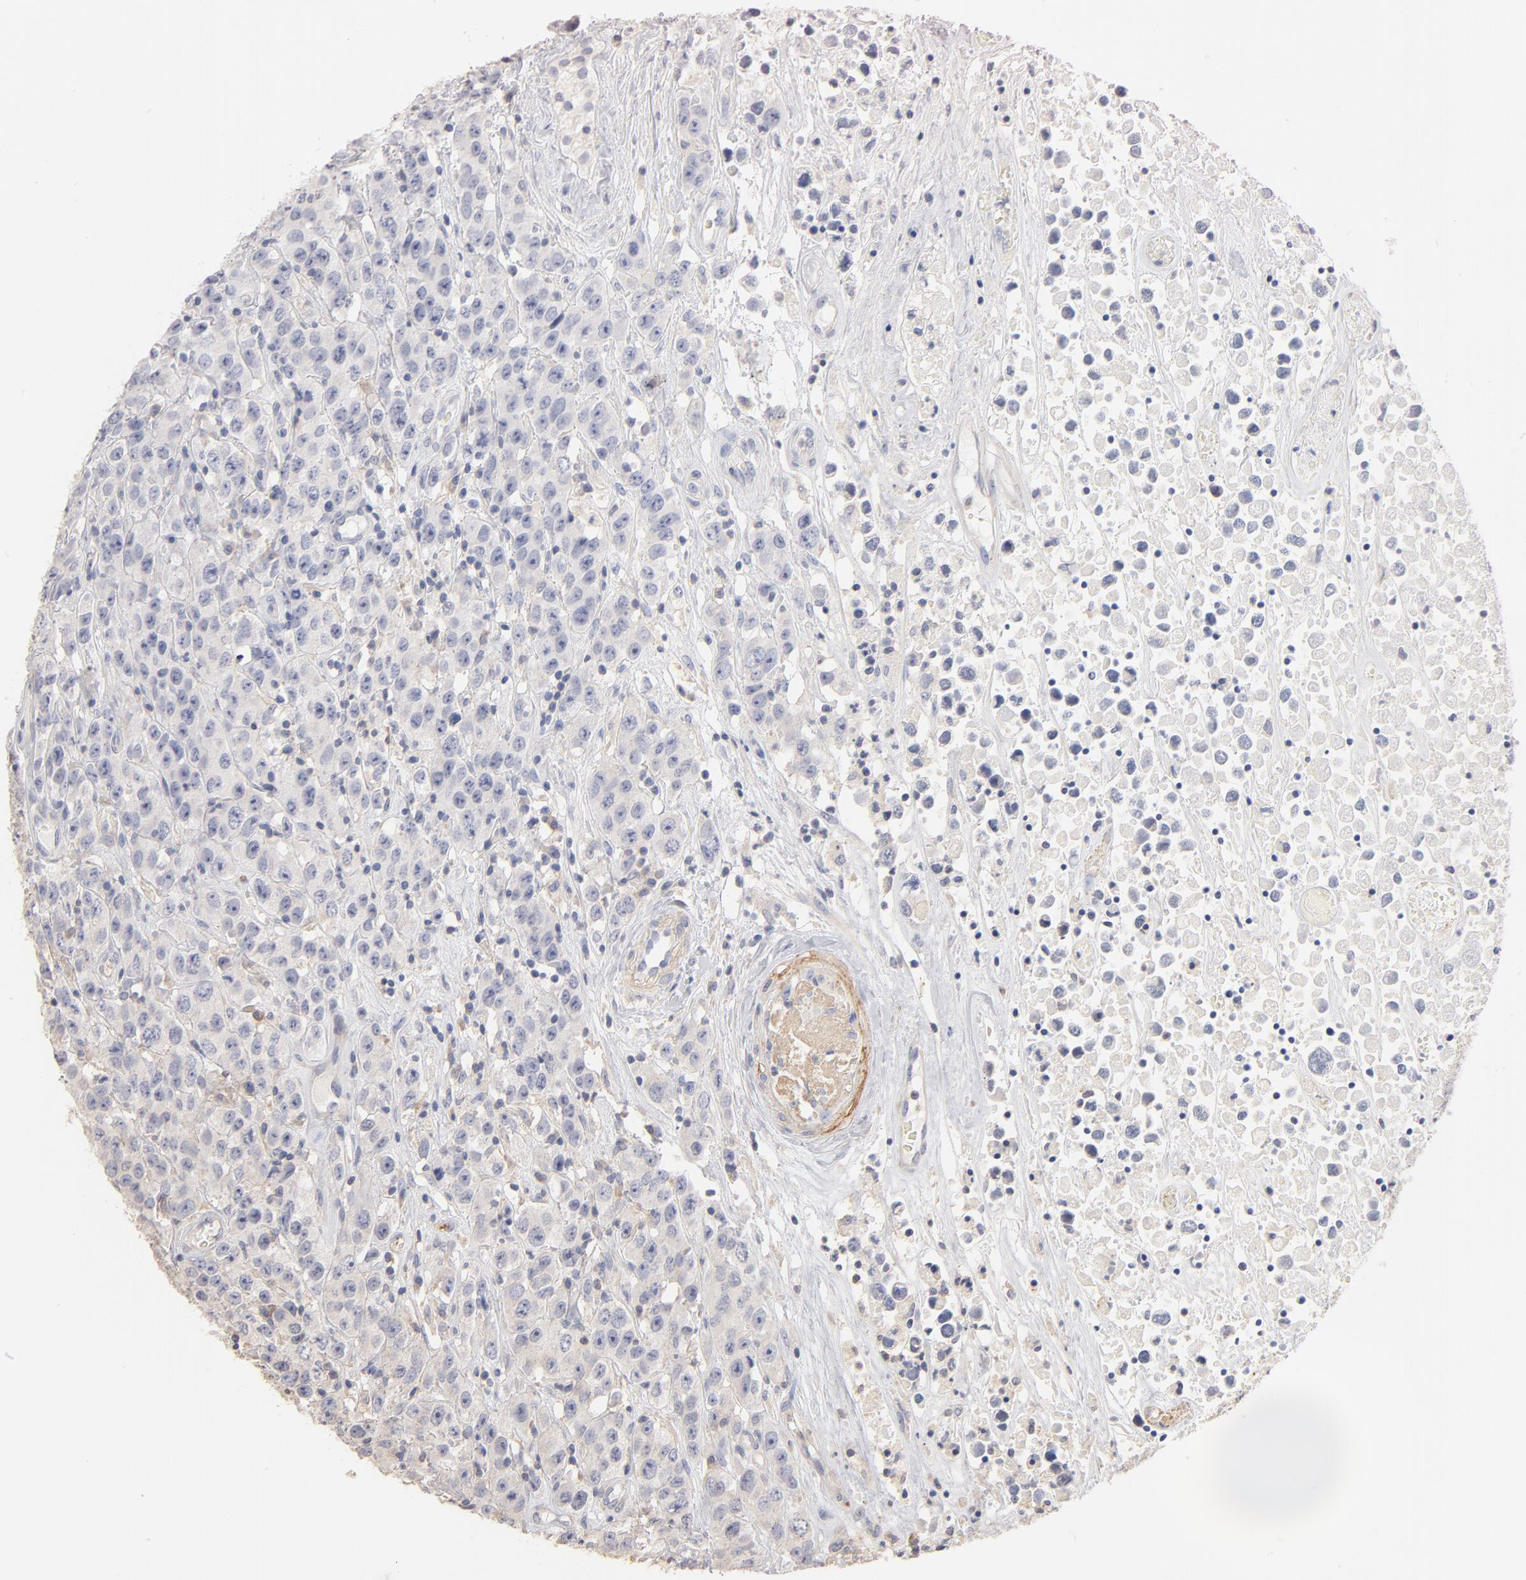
{"staining": {"intensity": "negative", "quantity": "none", "location": "none"}, "tissue": "testis cancer", "cell_type": "Tumor cells", "image_type": "cancer", "snomed": [{"axis": "morphology", "description": "Seminoma, NOS"}, {"axis": "topography", "description": "Testis"}], "caption": "Histopathology image shows no significant protein expression in tumor cells of testis seminoma.", "gene": "ITGA8", "patient": {"sex": "male", "age": 52}}